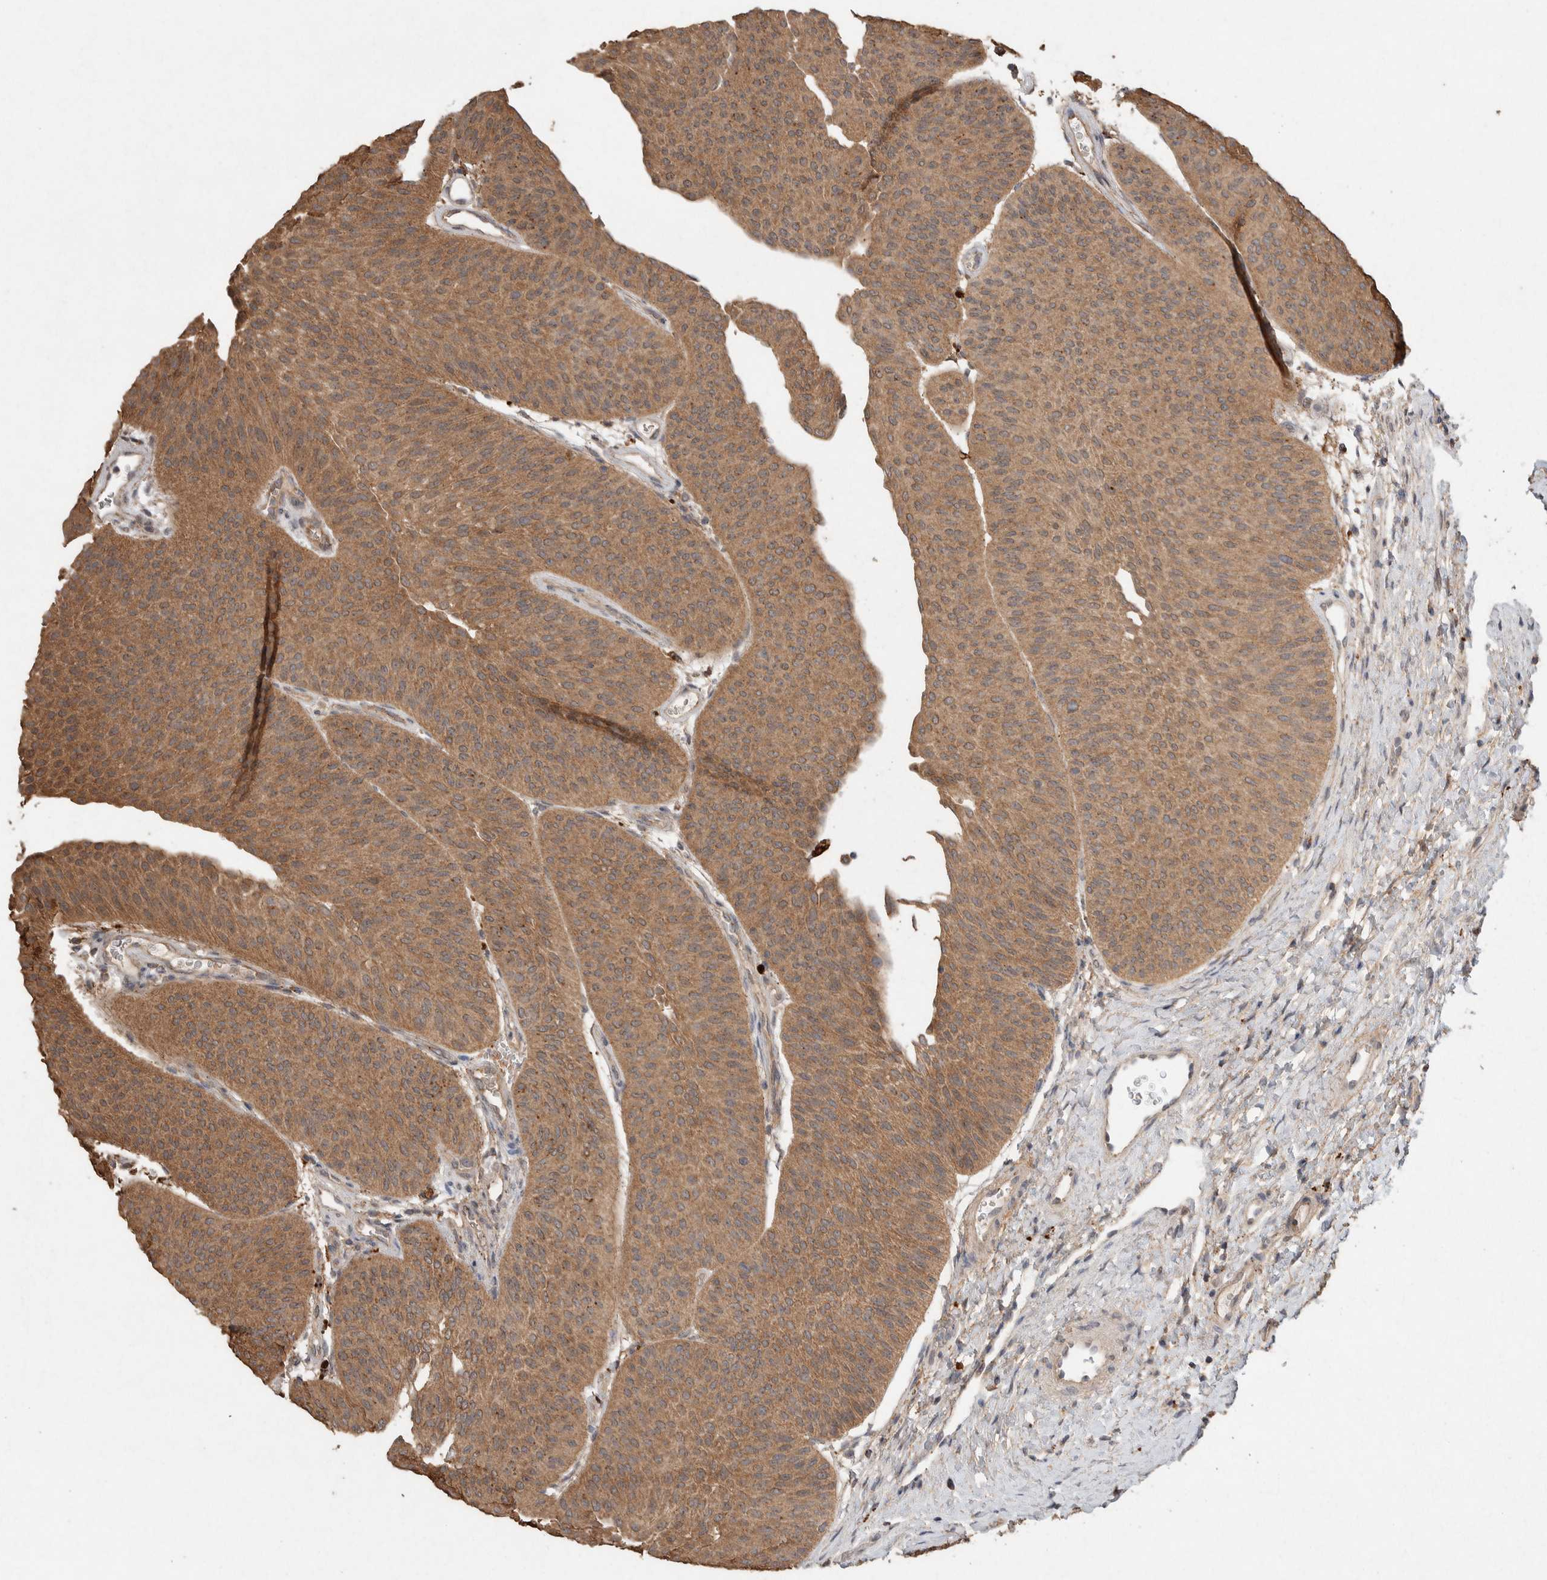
{"staining": {"intensity": "moderate", "quantity": ">75%", "location": "cytoplasmic/membranous"}, "tissue": "urothelial cancer", "cell_type": "Tumor cells", "image_type": "cancer", "snomed": [{"axis": "morphology", "description": "Urothelial carcinoma, Low grade"}, {"axis": "topography", "description": "Urinary bladder"}], "caption": "Protein staining displays moderate cytoplasmic/membranous staining in approximately >75% of tumor cells in urothelial cancer.", "gene": "KCNJ5", "patient": {"sex": "female", "age": 60}}